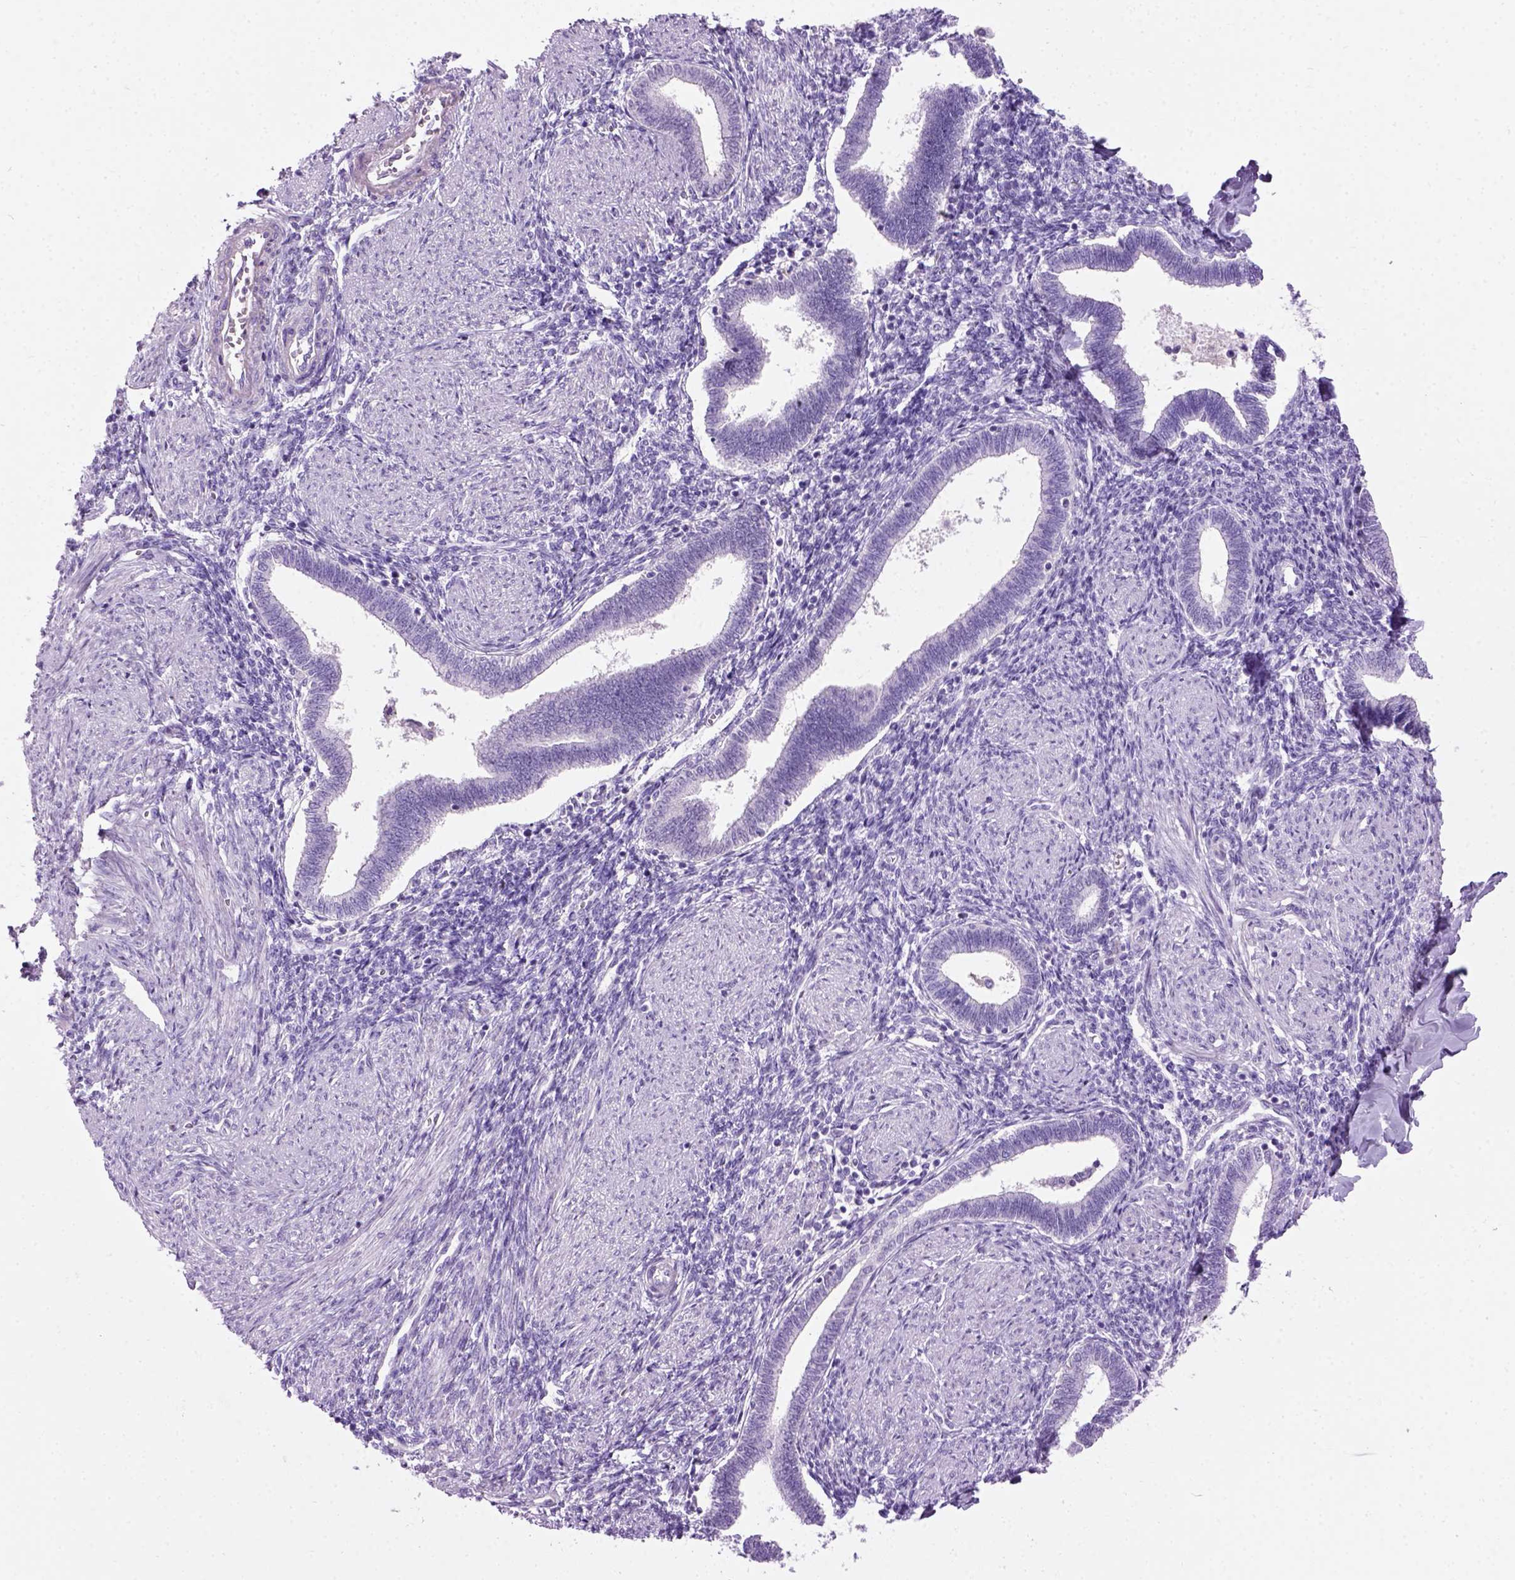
{"staining": {"intensity": "negative", "quantity": "none", "location": "none"}, "tissue": "endometrium", "cell_type": "Cells in endometrial stroma", "image_type": "normal", "snomed": [{"axis": "morphology", "description": "Normal tissue, NOS"}, {"axis": "topography", "description": "Endometrium"}], "caption": "This is an IHC image of unremarkable endometrium. There is no positivity in cells in endometrial stroma.", "gene": "GABRB2", "patient": {"sex": "female", "age": 42}}